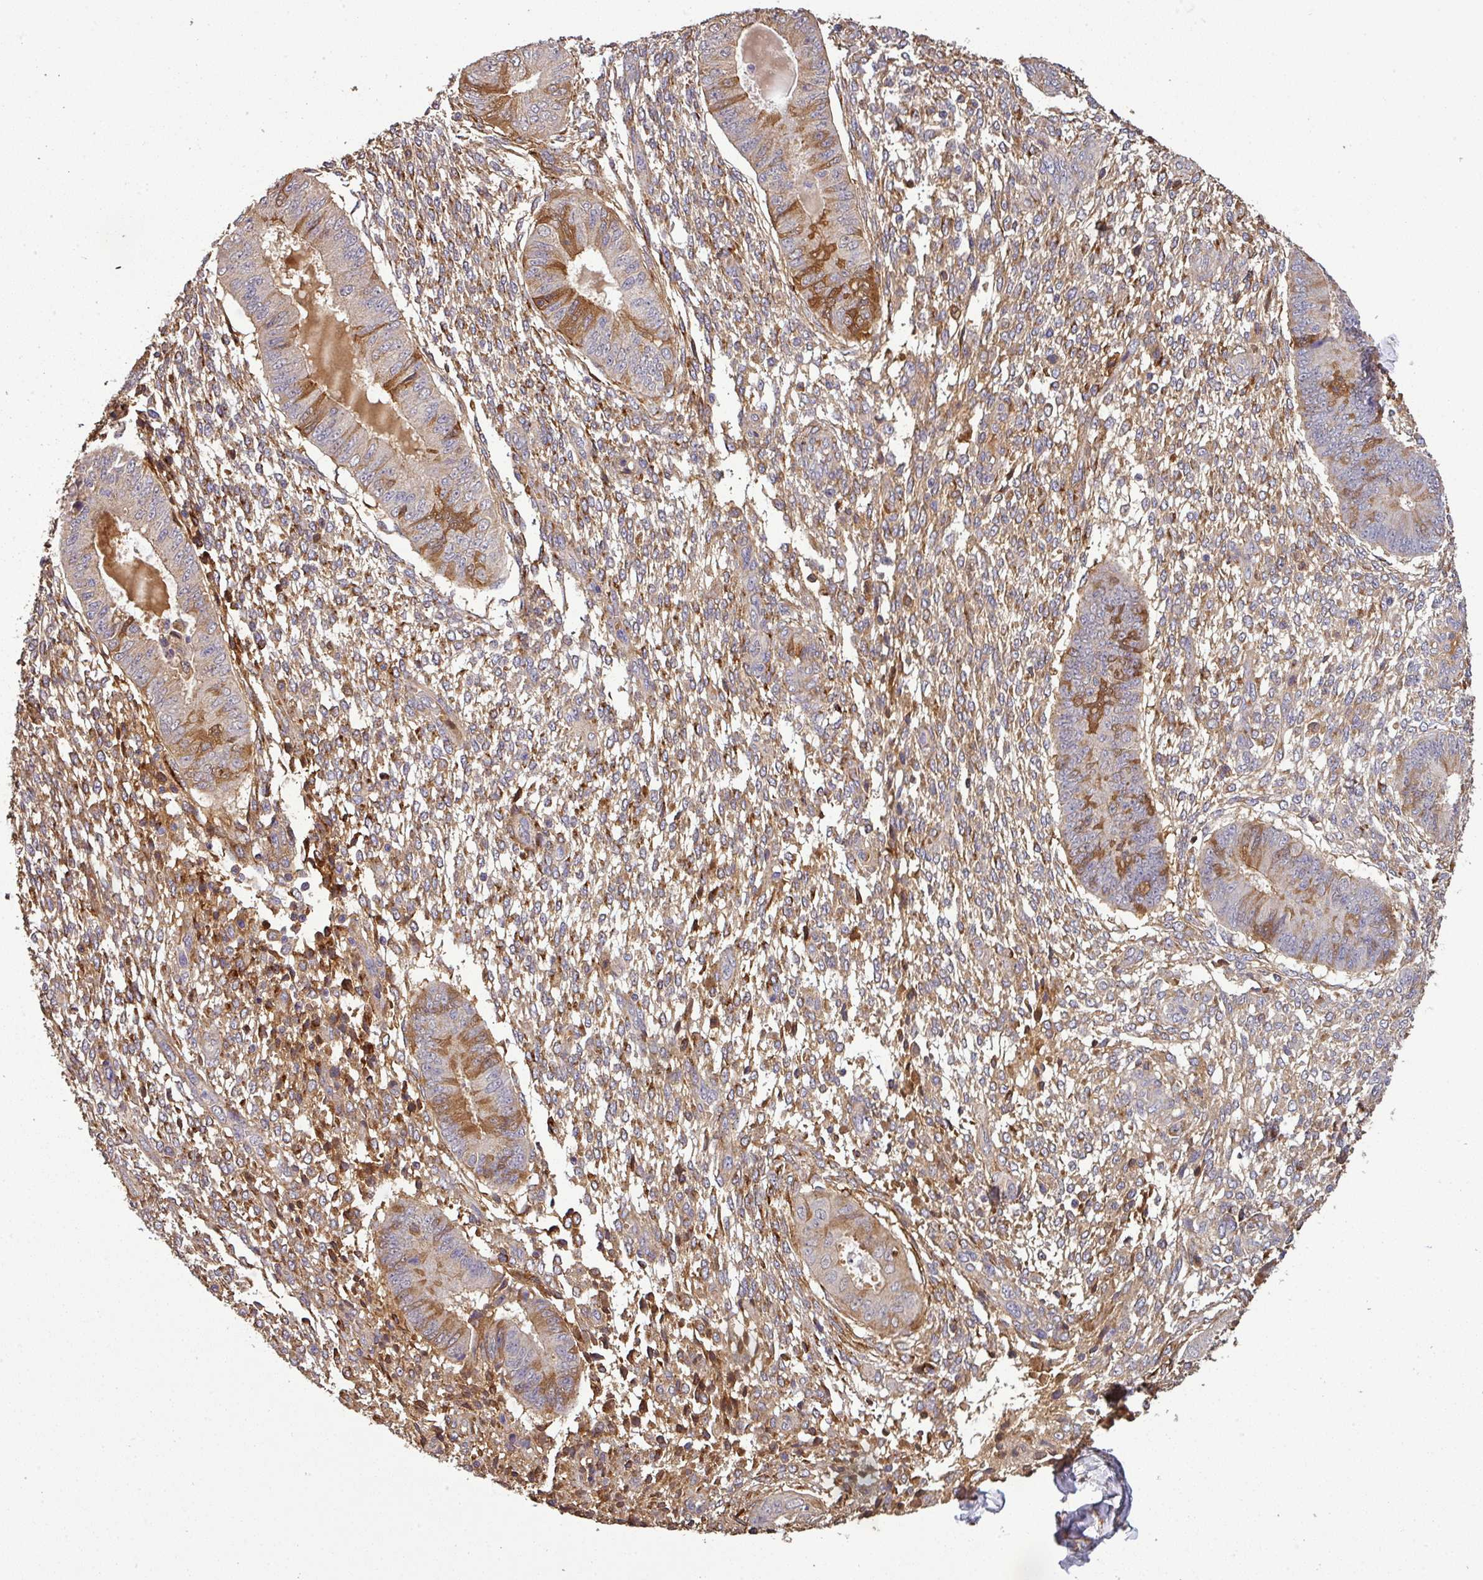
{"staining": {"intensity": "moderate", "quantity": "25%-75%", "location": "cytoplasmic/membranous"}, "tissue": "endometrium", "cell_type": "Cells in endometrial stroma", "image_type": "normal", "snomed": [{"axis": "morphology", "description": "Normal tissue, NOS"}, {"axis": "topography", "description": "Endometrium"}], "caption": "Immunohistochemical staining of benign human endometrium exhibits moderate cytoplasmic/membranous protein expression in about 25%-75% of cells in endometrial stroma.", "gene": "ISLR", "patient": {"sex": "female", "age": 49}}